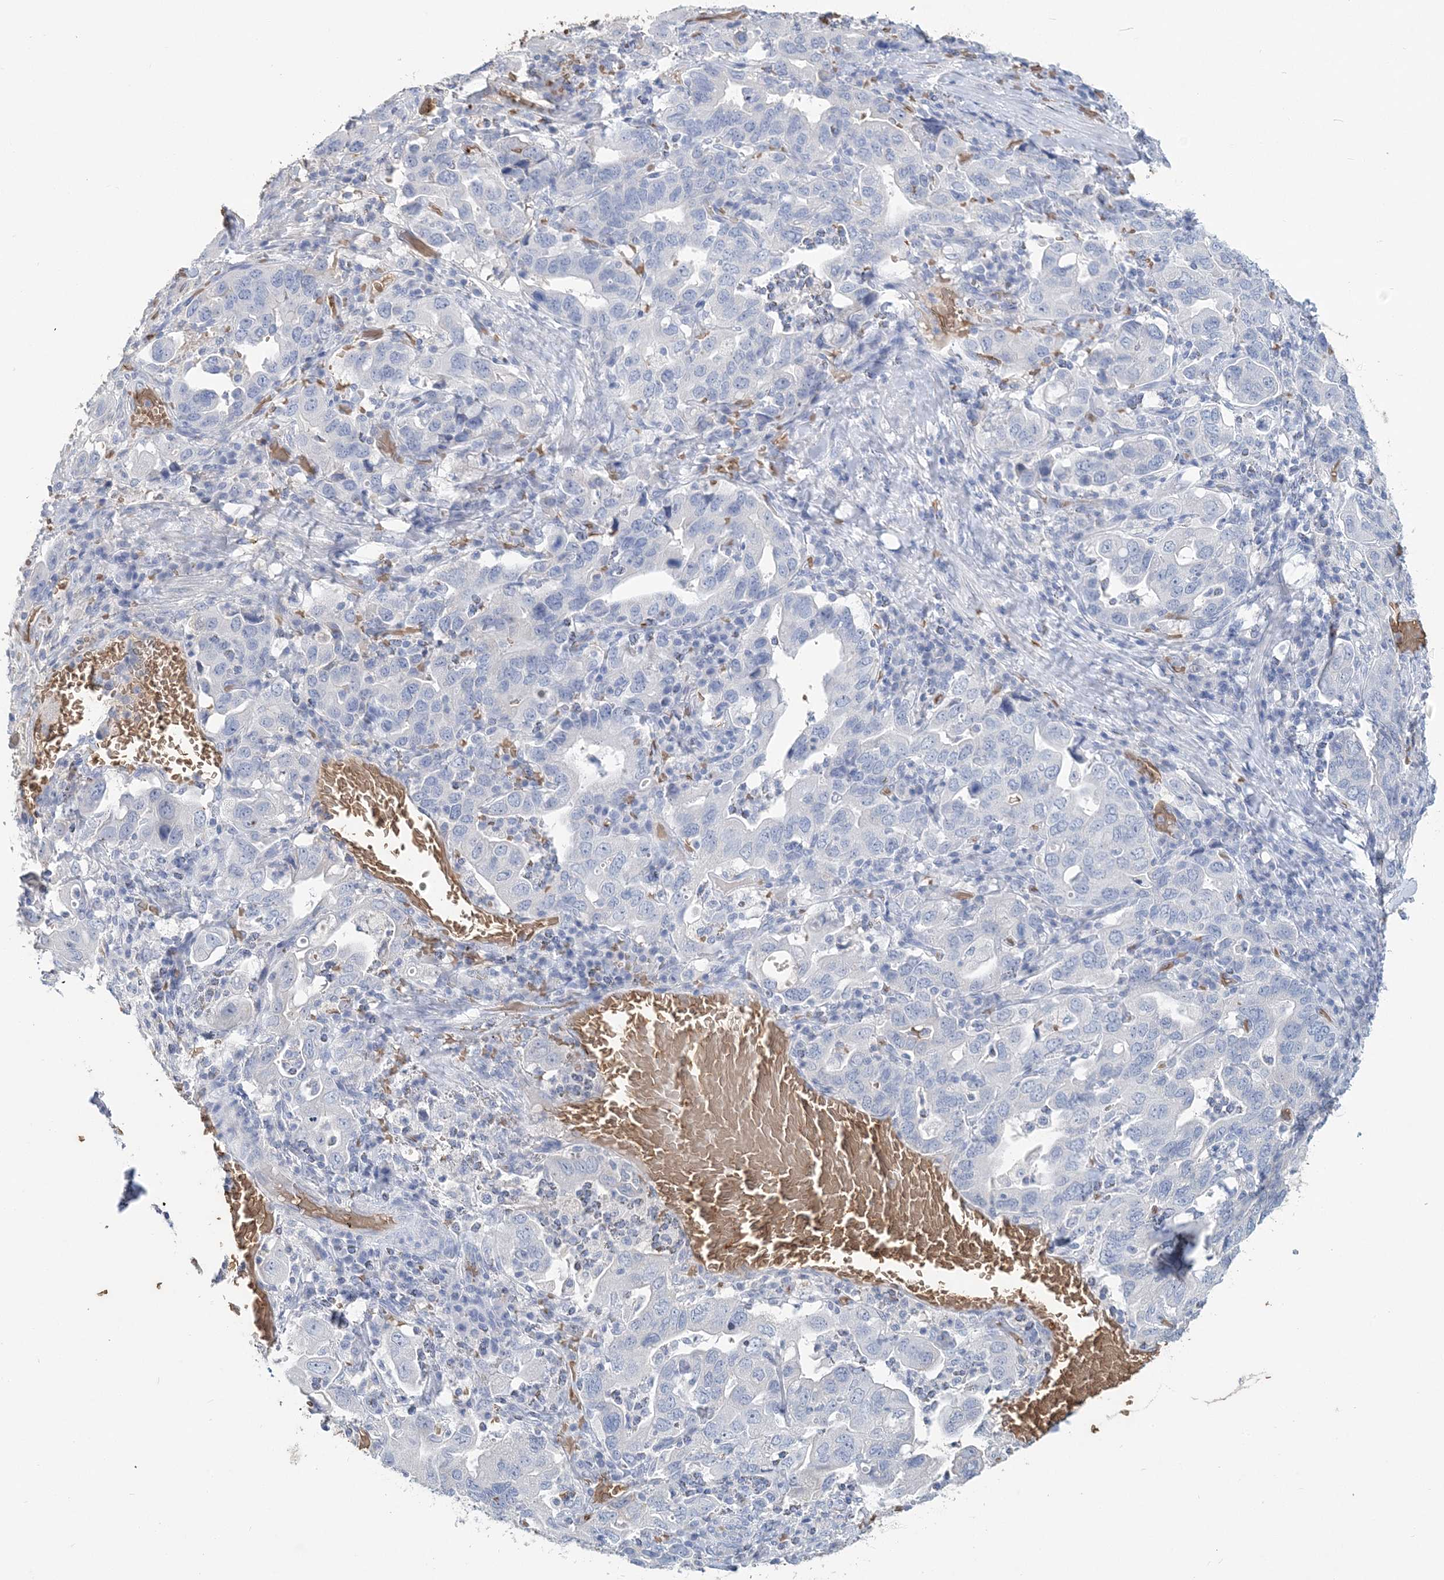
{"staining": {"intensity": "negative", "quantity": "none", "location": "none"}, "tissue": "stomach cancer", "cell_type": "Tumor cells", "image_type": "cancer", "snomed": [{"axis": "morphology", "description": "Adenocarcinoma, NOS"}, {"axis": "topography", "description": "Stomach, upper"}], "caption": "The micrograph reveals no staining of tumor cells in stomach adenocarcinoma. (IHC, brightfield microscopy, high magnification).", "gene": "HBD", "patient": {"sex": "male", "age": 62}}